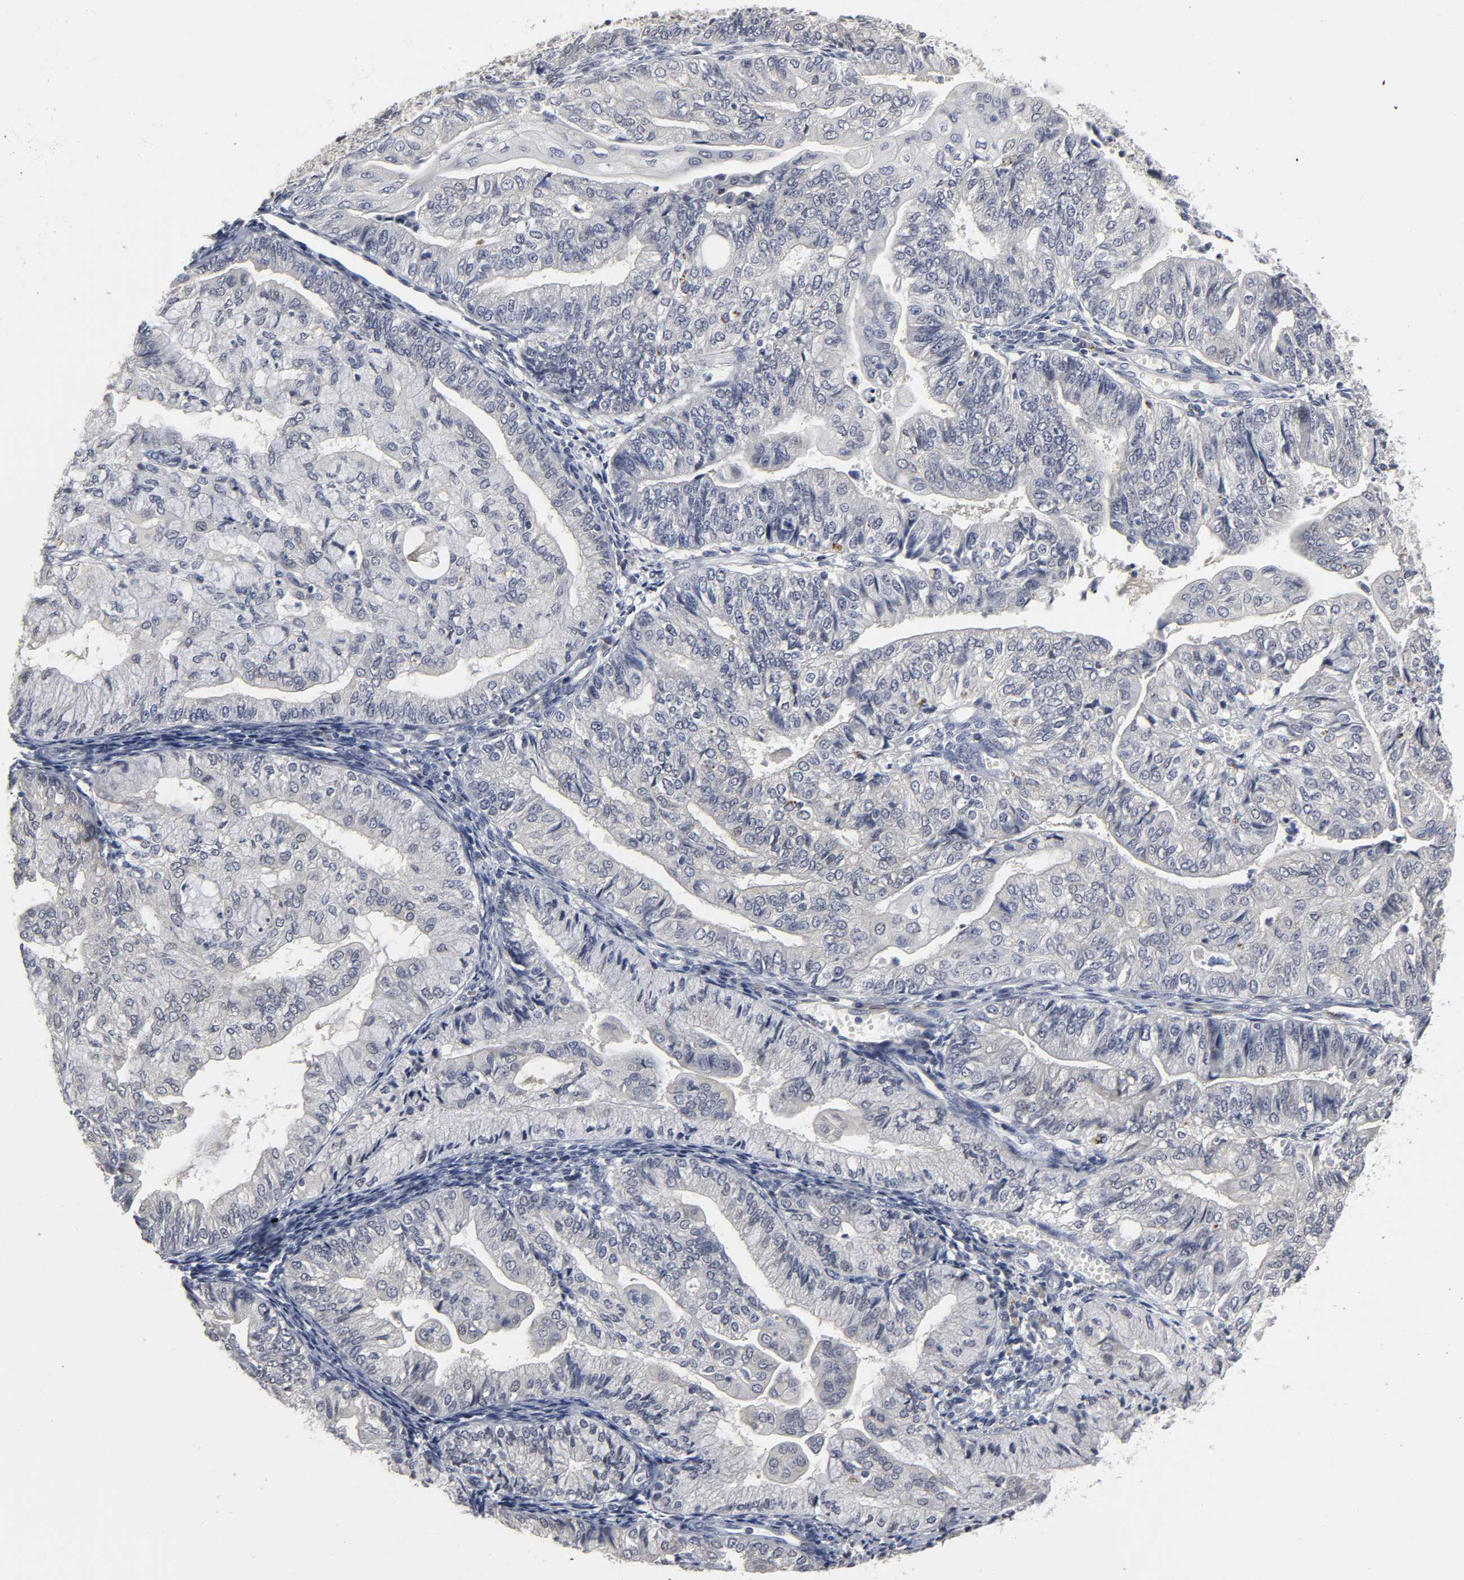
{"staining": {"intensity": "moderate", "quantity": "<25%", "location": "cytoplasmic/membranous"}, "tissue": "endometrial cancer", "cell_type": "Tumor cells", "image_type": "cancer", "snomed": [{"axis": "morphology", "description": "Adenocarcinoma, NOS"}, {"axis": "topography", "description": "Endometrium"}], "caption": "Endometrial adenocarcinoma stained for a protein (brown) shows moderate cytoplasmic/membranous positive staining in approximately <25% of tumor cells.", "gene": "PDLIM3", "patient": {"sex": "female", "age": 59}}